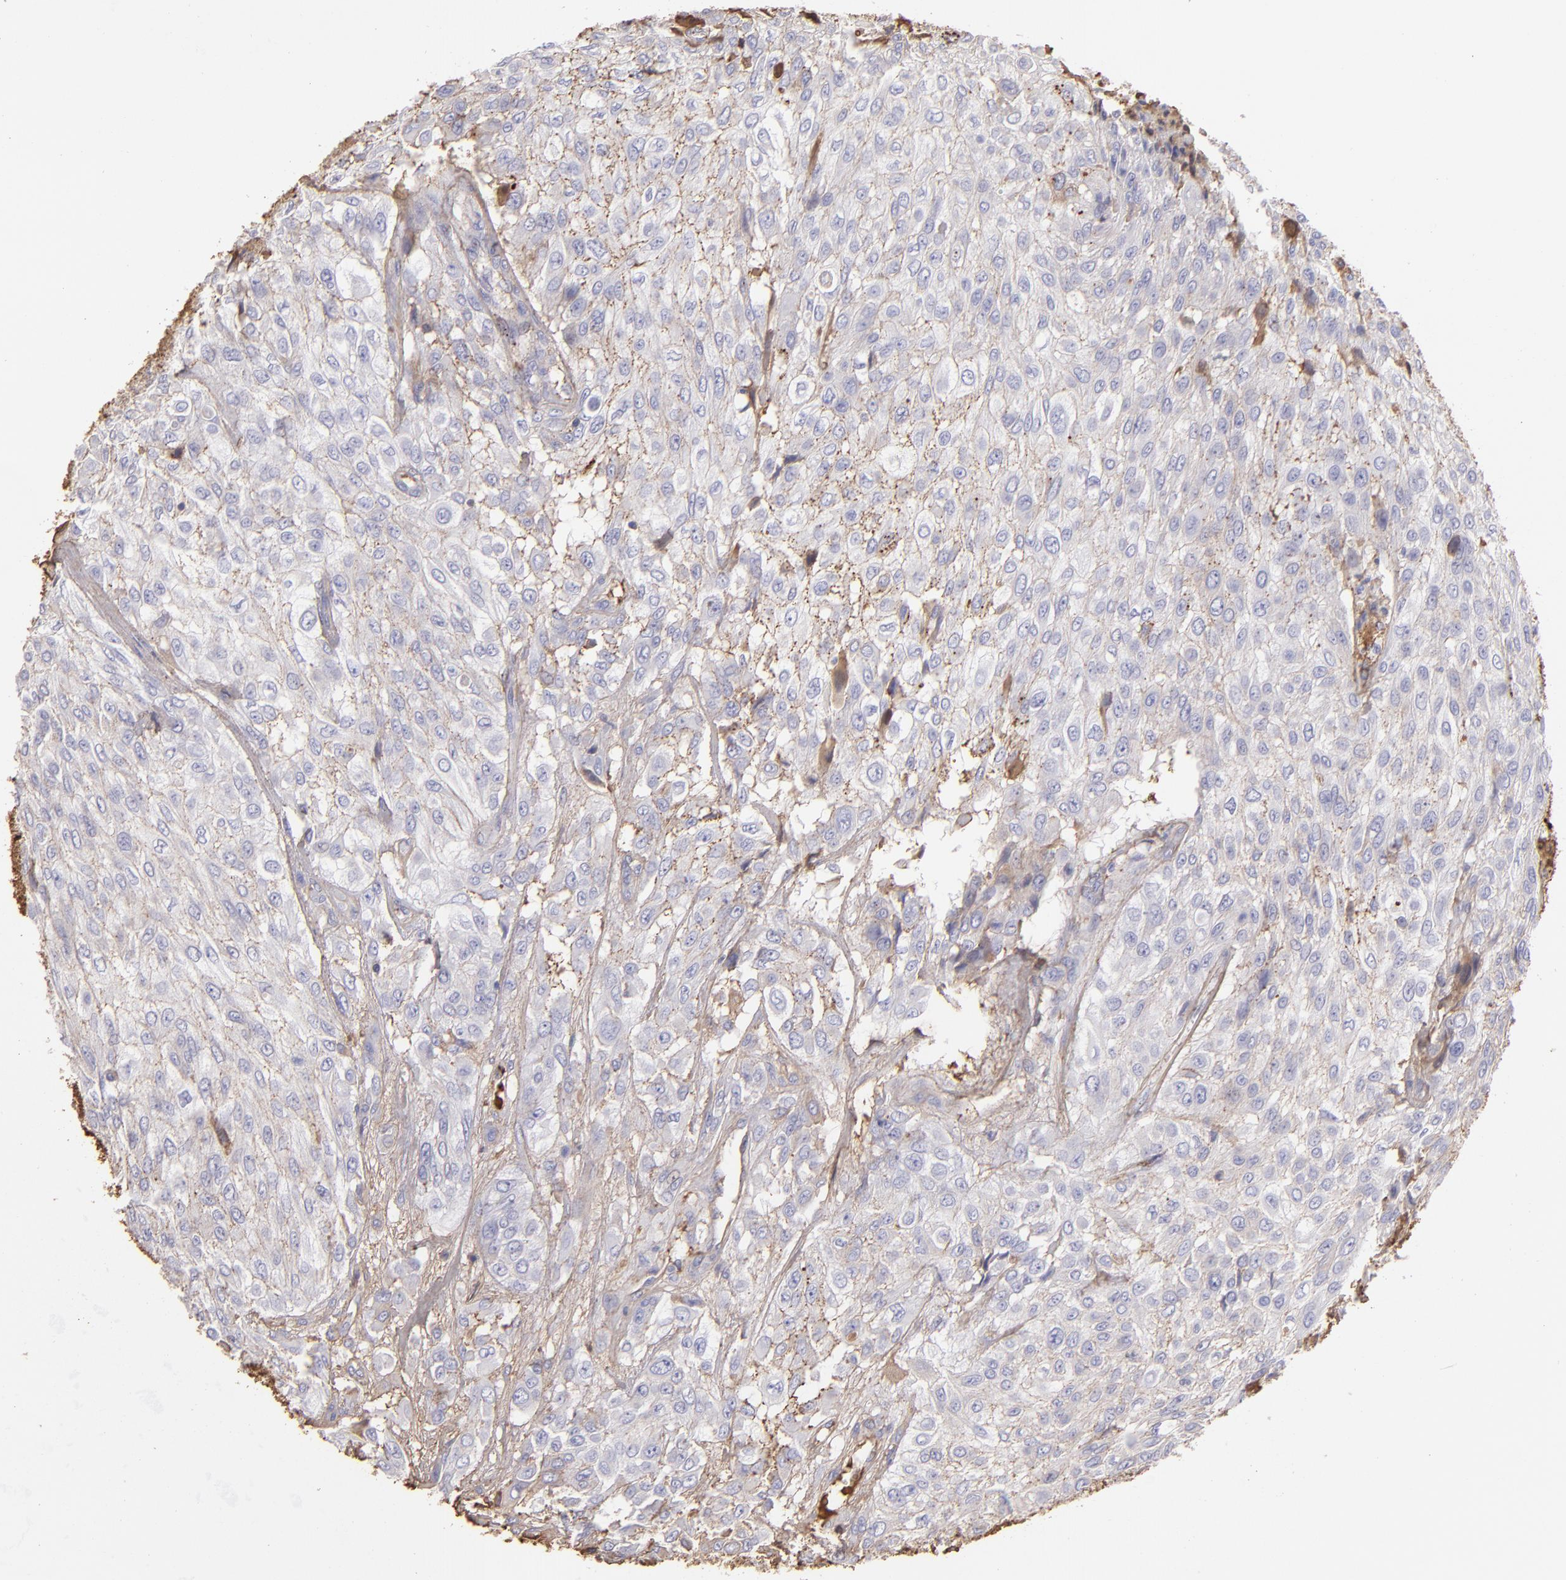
{"staining": {"intensity": "weak", "quantity": ">75%", "location": "cytoplasmic/membranous"}, "tissue": "urothelial cancer", "cell_type": "Tumor cells", "image_type": "cancer", "snomed": [{"axis": "morphology", "description": "Urothelial carcinoma, High grade"}, {"axis": "topography", "description": "Urinary bladder"}], "caption": "Immunohistochemical staining of urothelial cancer demonstrates low levels of weak cytoplasmic/membranous protein expression in approximately >75% of tumor cells. The protein is stained brown, and the nuclei are stained in blue (DAB IHC with brightfield microscopy, high magnification).", "gene": "FGB", "patient": {"sex": "male", "age": 57}}